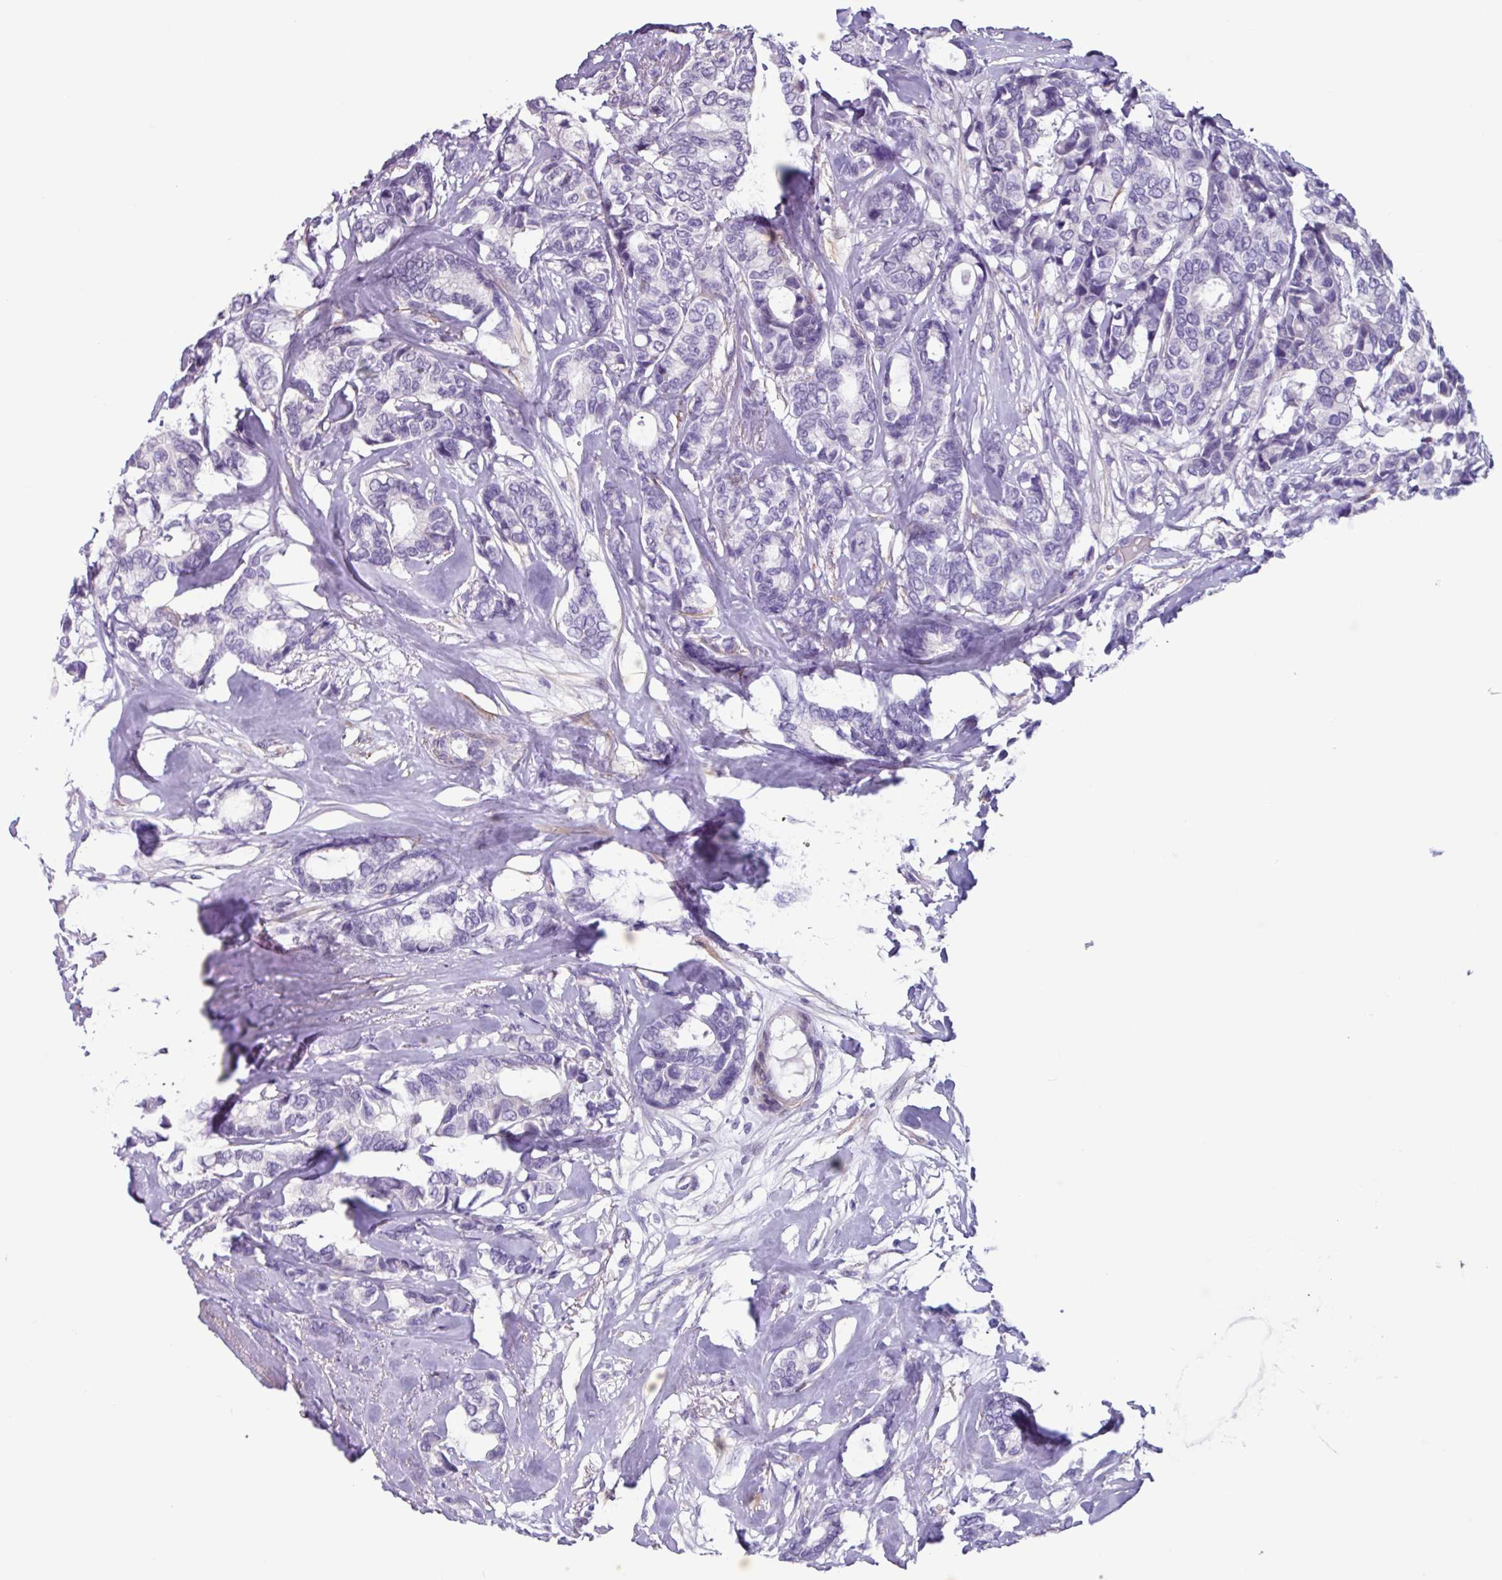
{"staining": {"intensity": "negative", "quantity": "none", "location": "none"}, "tissue": "breast cancer", "cell_type": "Tumor cells", "image_type": "cancer", "snomed": [{"axis": "morphology", "description": "Duct carcinoma"}, {"axis": "topography", "description": "Breast"}], "caption": "DAB (3,3'-diaminobenzidine) immunohistochemical staining of human breast cancer displays no significant positivity in tumor cells.", "gene": "OTX1", "patient": {"sex": "female", "age": 87}}